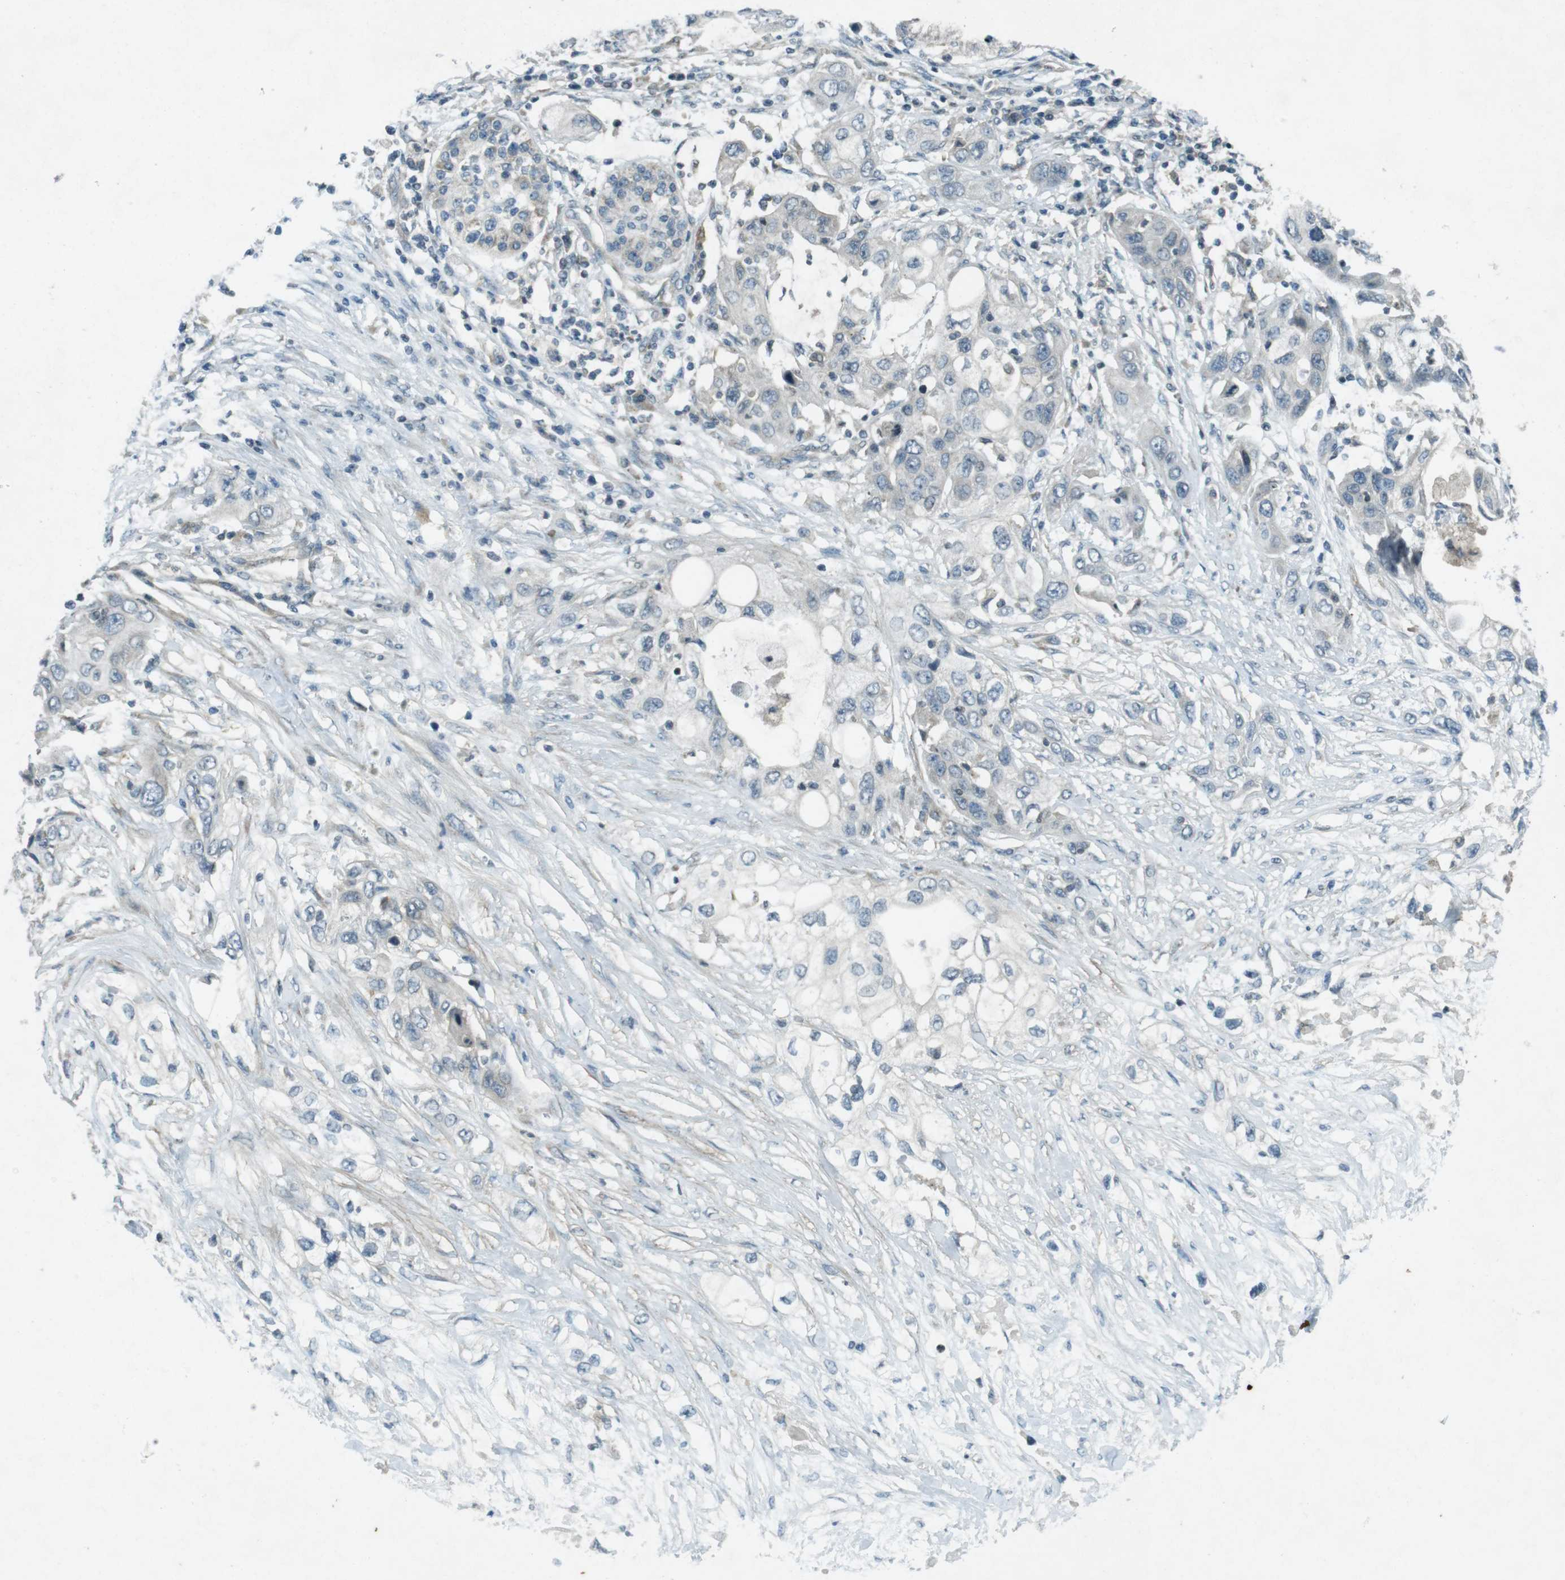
{"staining": {"intensity": "negative", "quantity": "none", "location": "none"}, "tissue": "pancreatic cancer", "cell_type": "Tumor cells", "image_type": "cancer", "snomed": [{"axis": "morphology", "description": "Adenocarcinoma, NOS"}, {"axis": "topography", "description": "Pancreas"}], "caption": "Micrograph shows no protein staining in tumor cells of pancreatic cancer tissue.", "gene": "ZYX", "patient": {"sex": "female", "age": 70}}